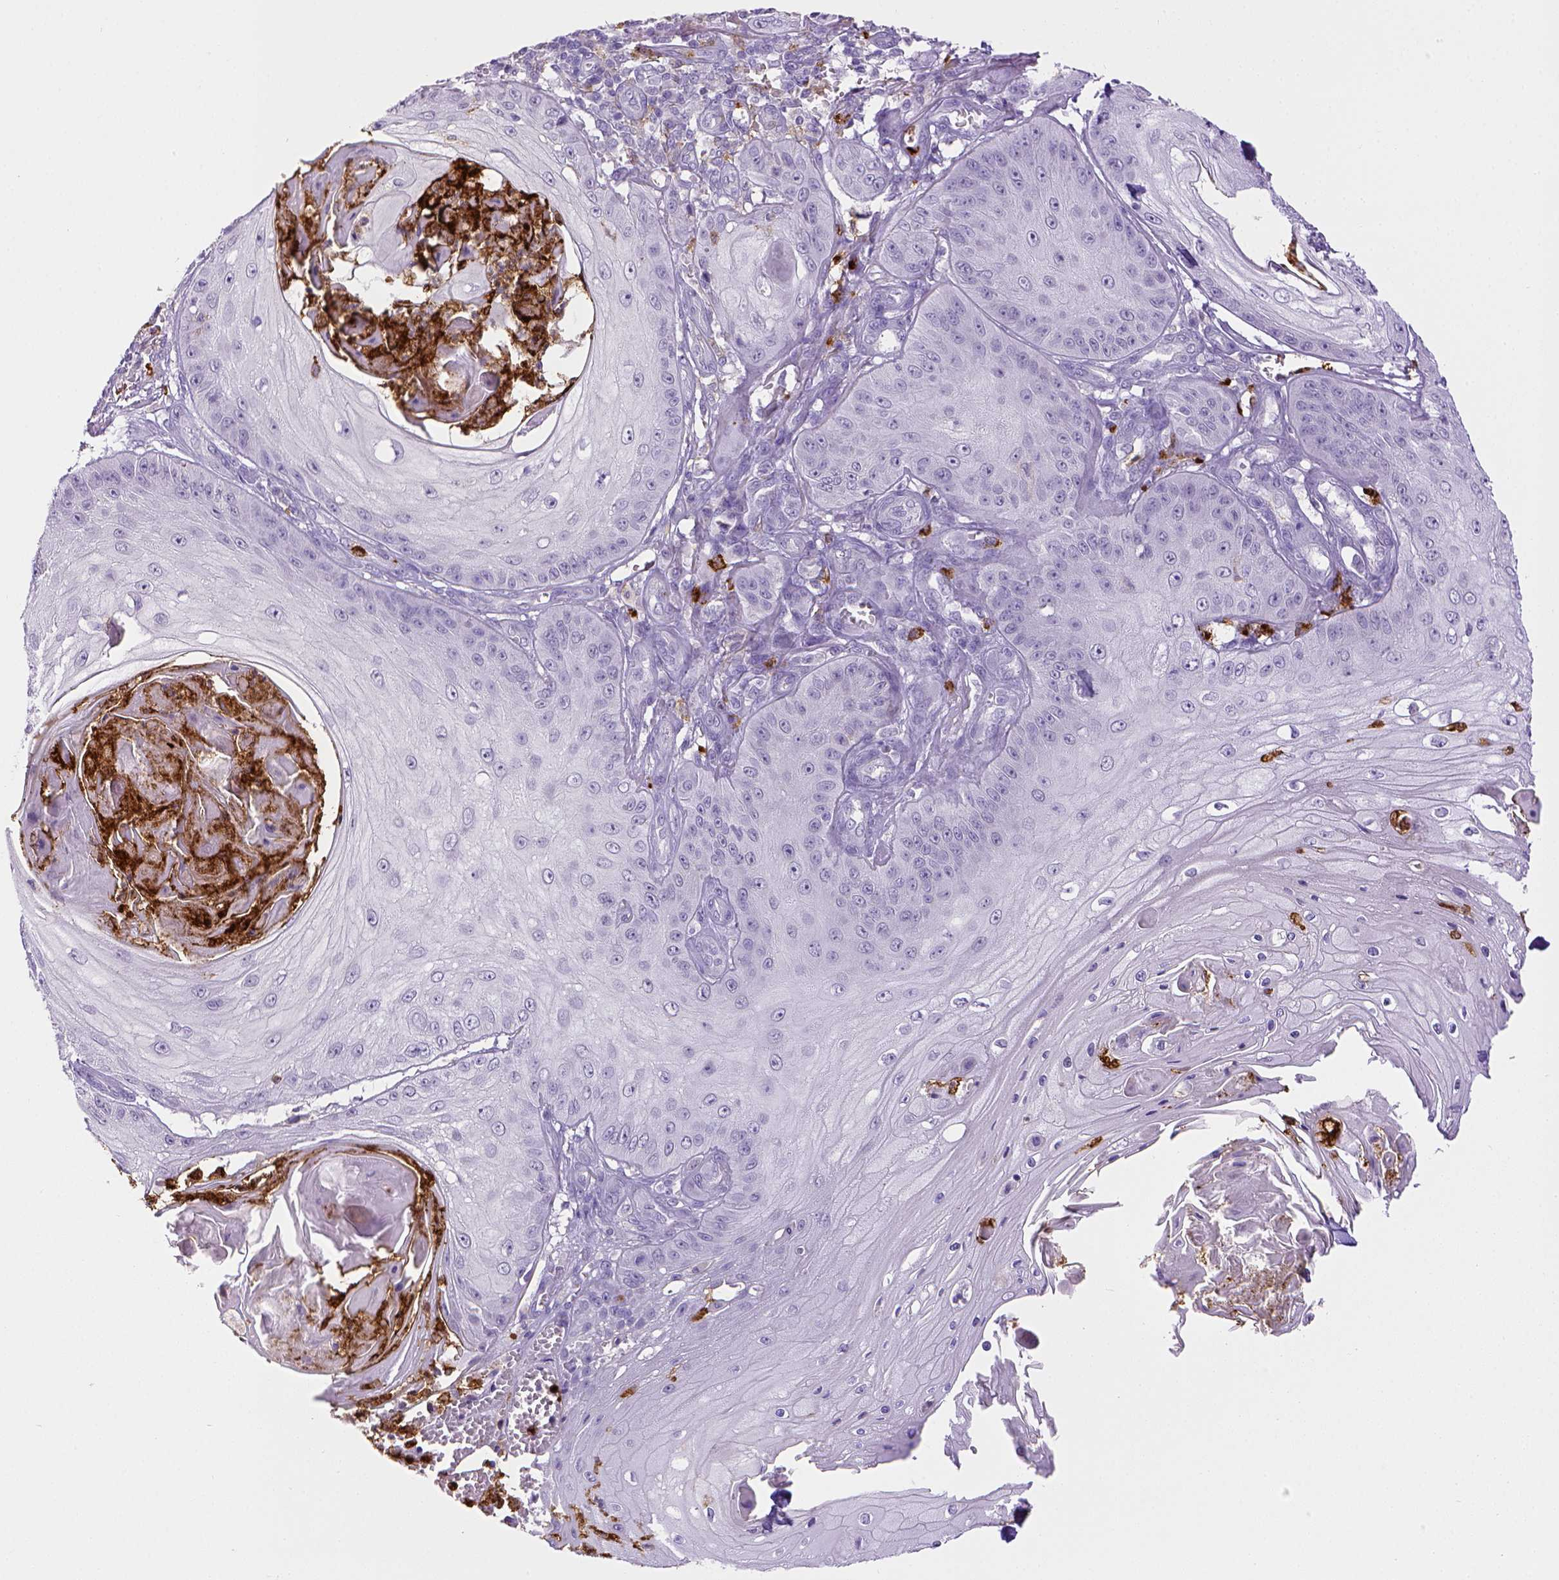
{"staining": {"intensity": "negative", "quantity": "none", "location": "none"}, "tissue": "skin cancer", "cell_type": "Tumor cells", "image_type": "cancer", "snomed": [{"axis": "morphology", "description": "Squamous cell carcinoma, NOS"}, {"axis": "topography", "description": "Skin"}], "caption": "This is an IHC micrograph of skin squamous cell carcinoma. There is no positivity in tumor cells.", "gene": "ITGAM", "patient": {"sex": "male", "age": 70}}